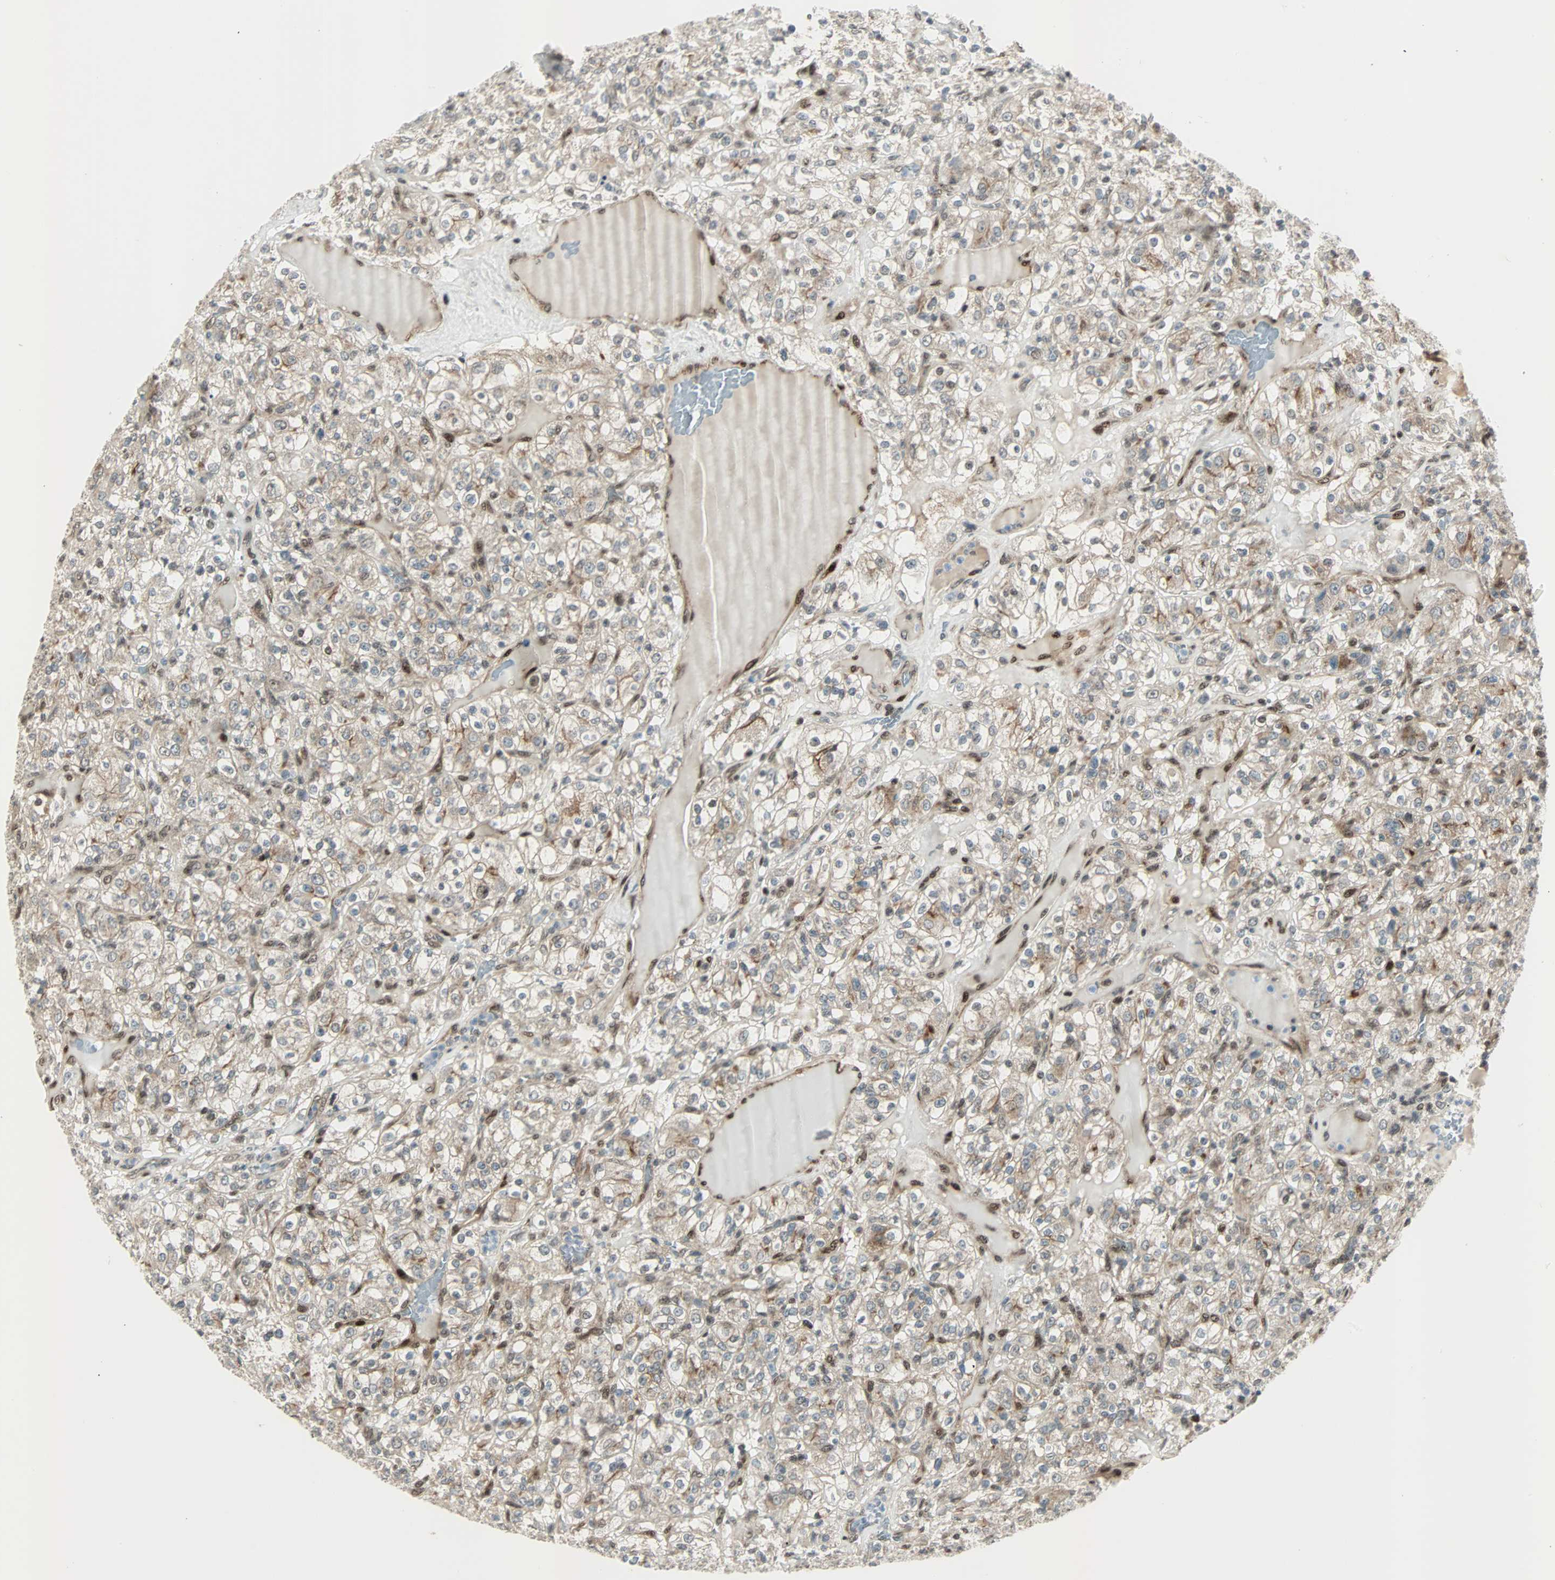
{"staining": {"intensity": "weak", "quantity": ">75%", "location": "cytoplasmic/membranous,nuclear"}, "tissue": "renal cancer", "cell_type": "Tumor cells", "image_type": "cancer", "snomed": [{"axis": "morphology", "description": "Normal tissue, NOS"}, {"axis": "morphology", "description": "Adenocarcinoma, NOS"}, {"axis": "topography", "description": "Kidney"}], "caption": "Adenocarcinoma (renal) tissue shows weak cytoplasmic/membranous and nuclear expression in about >75% of tumor cells", "gene": "CBX4", "patient": {"sex": "female", "age": 72}}